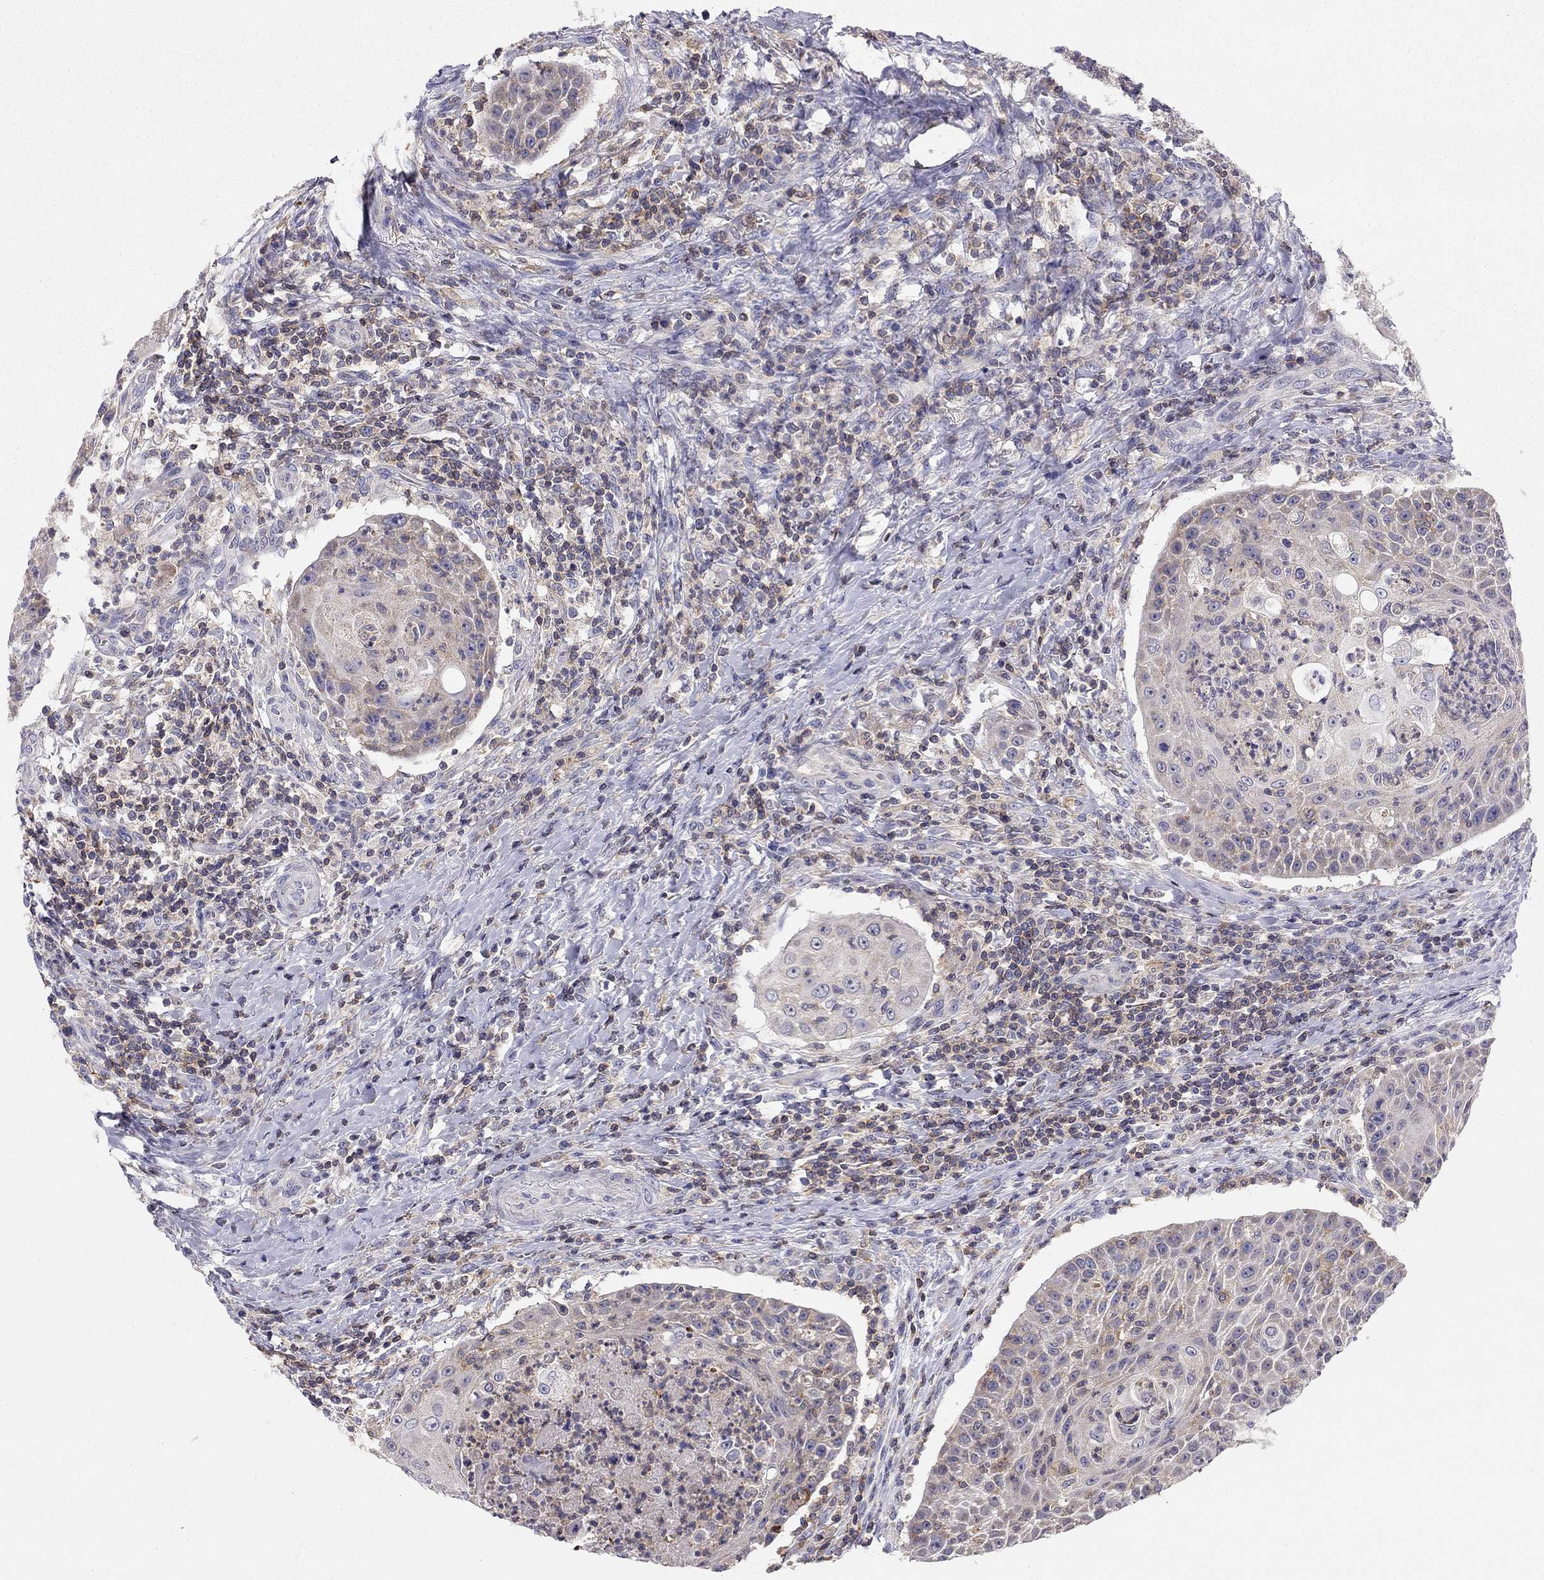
{"staining": {"intensity": "weak", "quantity": "<25%", "location": "cytoplasmic/membranous"}, "tissue": "head and neck cancer", "cell_type": "Tumor cells", "image_type": "cancer", "snomed": [{"axis": "morphology", "description": "Squamous cell carcinoma, NOS"}, {"axis": "topography", "description": "Head-Neck"}], "caption": "Immunohistochemical staining of squamous cell carcinoma (head and neck) shows no significant positivity in tumor cells.", "gene": "CITED1", "patient": {"sex": "male", "age": 69}}